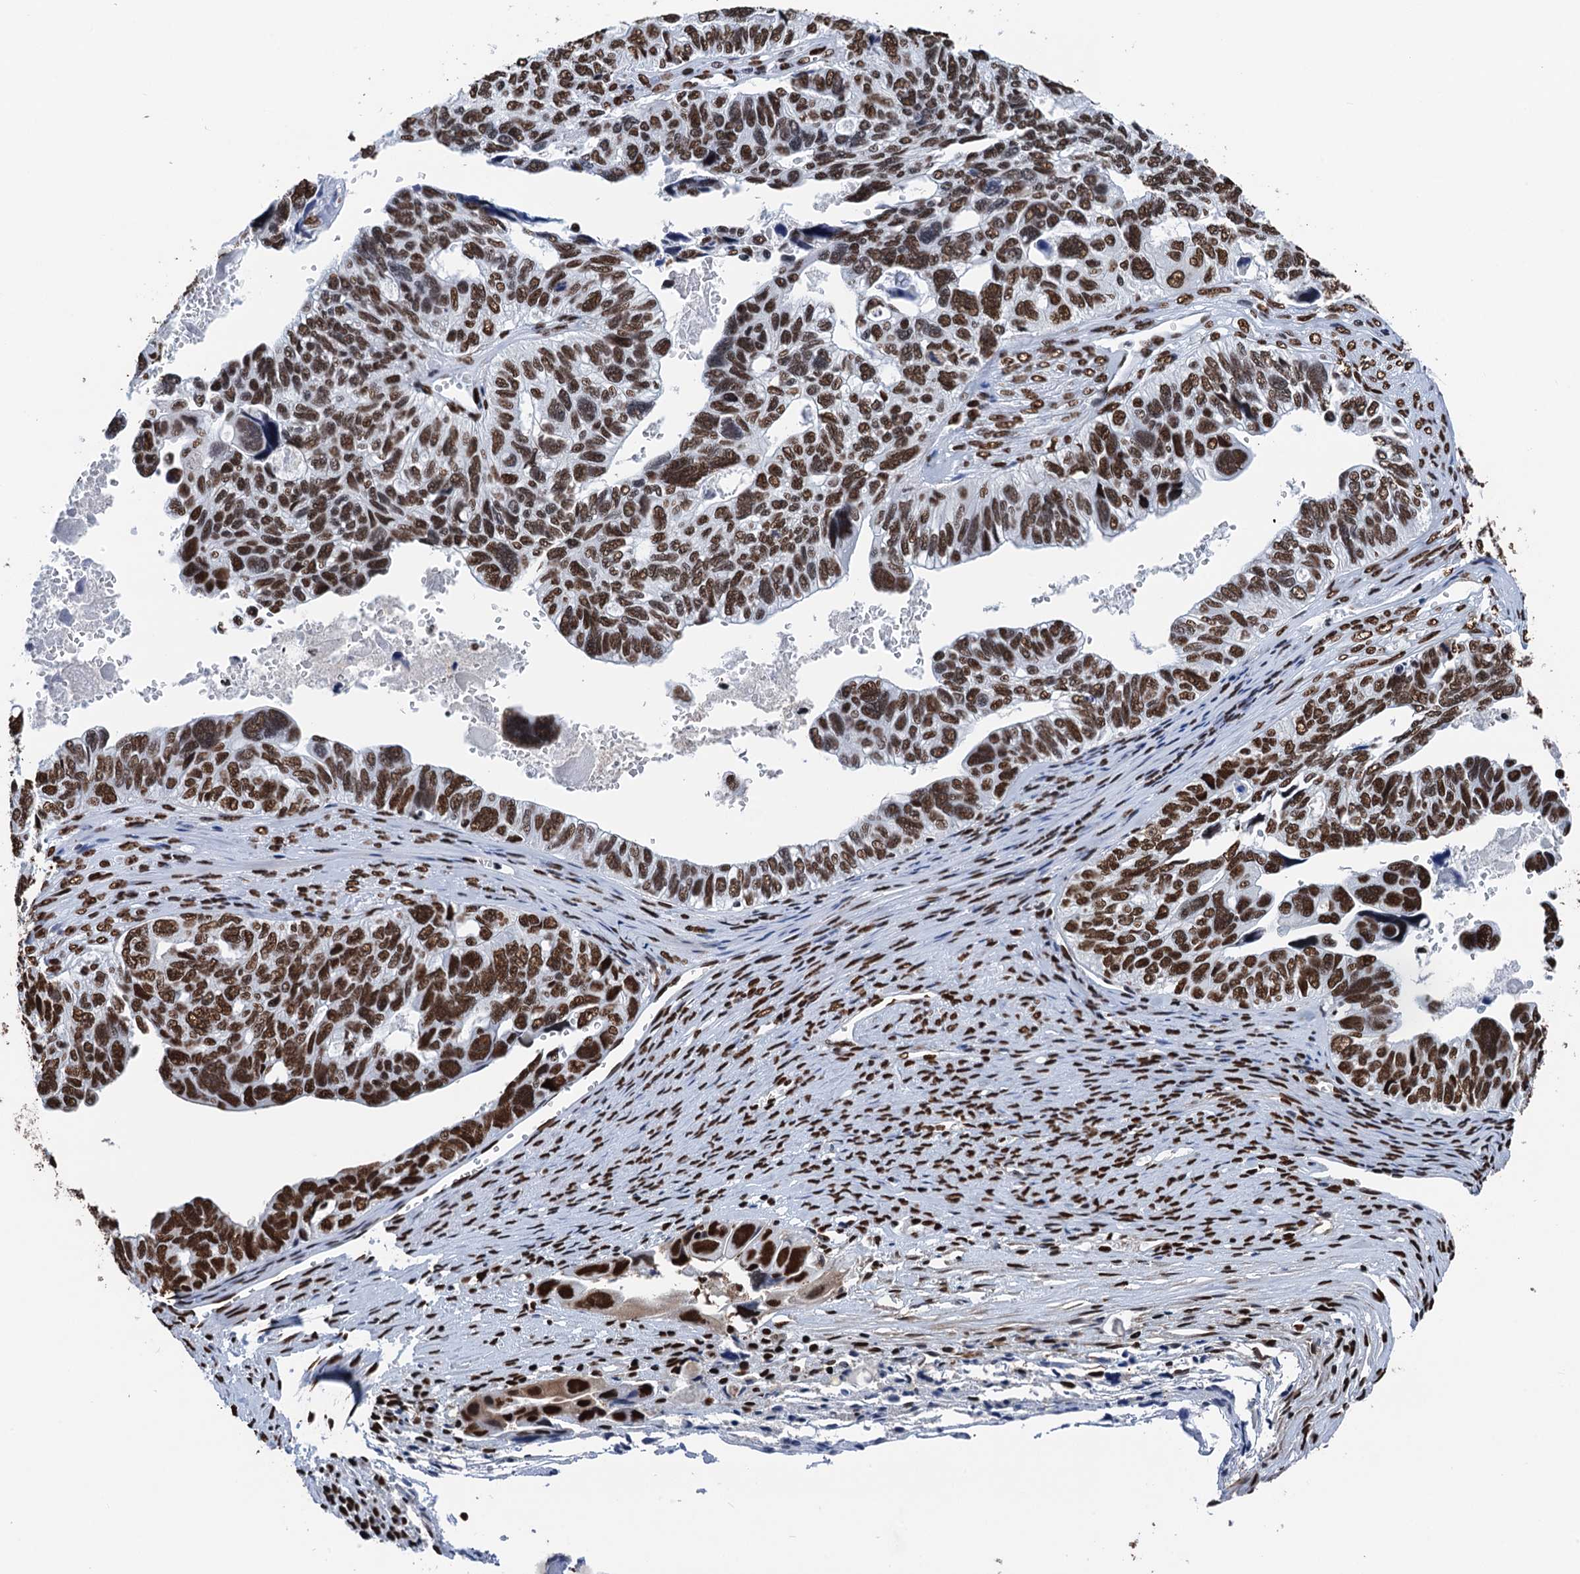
{"staining": {"intensity": "strong", "quantity": ">75%", "location": "nuclear"}, "tissue": "ovarian cancer", "cell_type": "Tumor cells", "image_type": "cancer", "snomed": [{"axis": "morphology", "description": "Cystadenocarcinoma, serous, NOS"}, {"axis": "topography", "description": "Ovary"}], "caption": "High-power microscopy captured an immunohistochemistry photomicrograph of ovarian serous cystadenocarcinoma, revealing strong nuclear expression in approximately >75% of tumor cells. (DAB IHC, brown staining for protein, blue staining for nuclei).", "gene": "UBA2", "patient": {"sex": "female", "age": 79}}